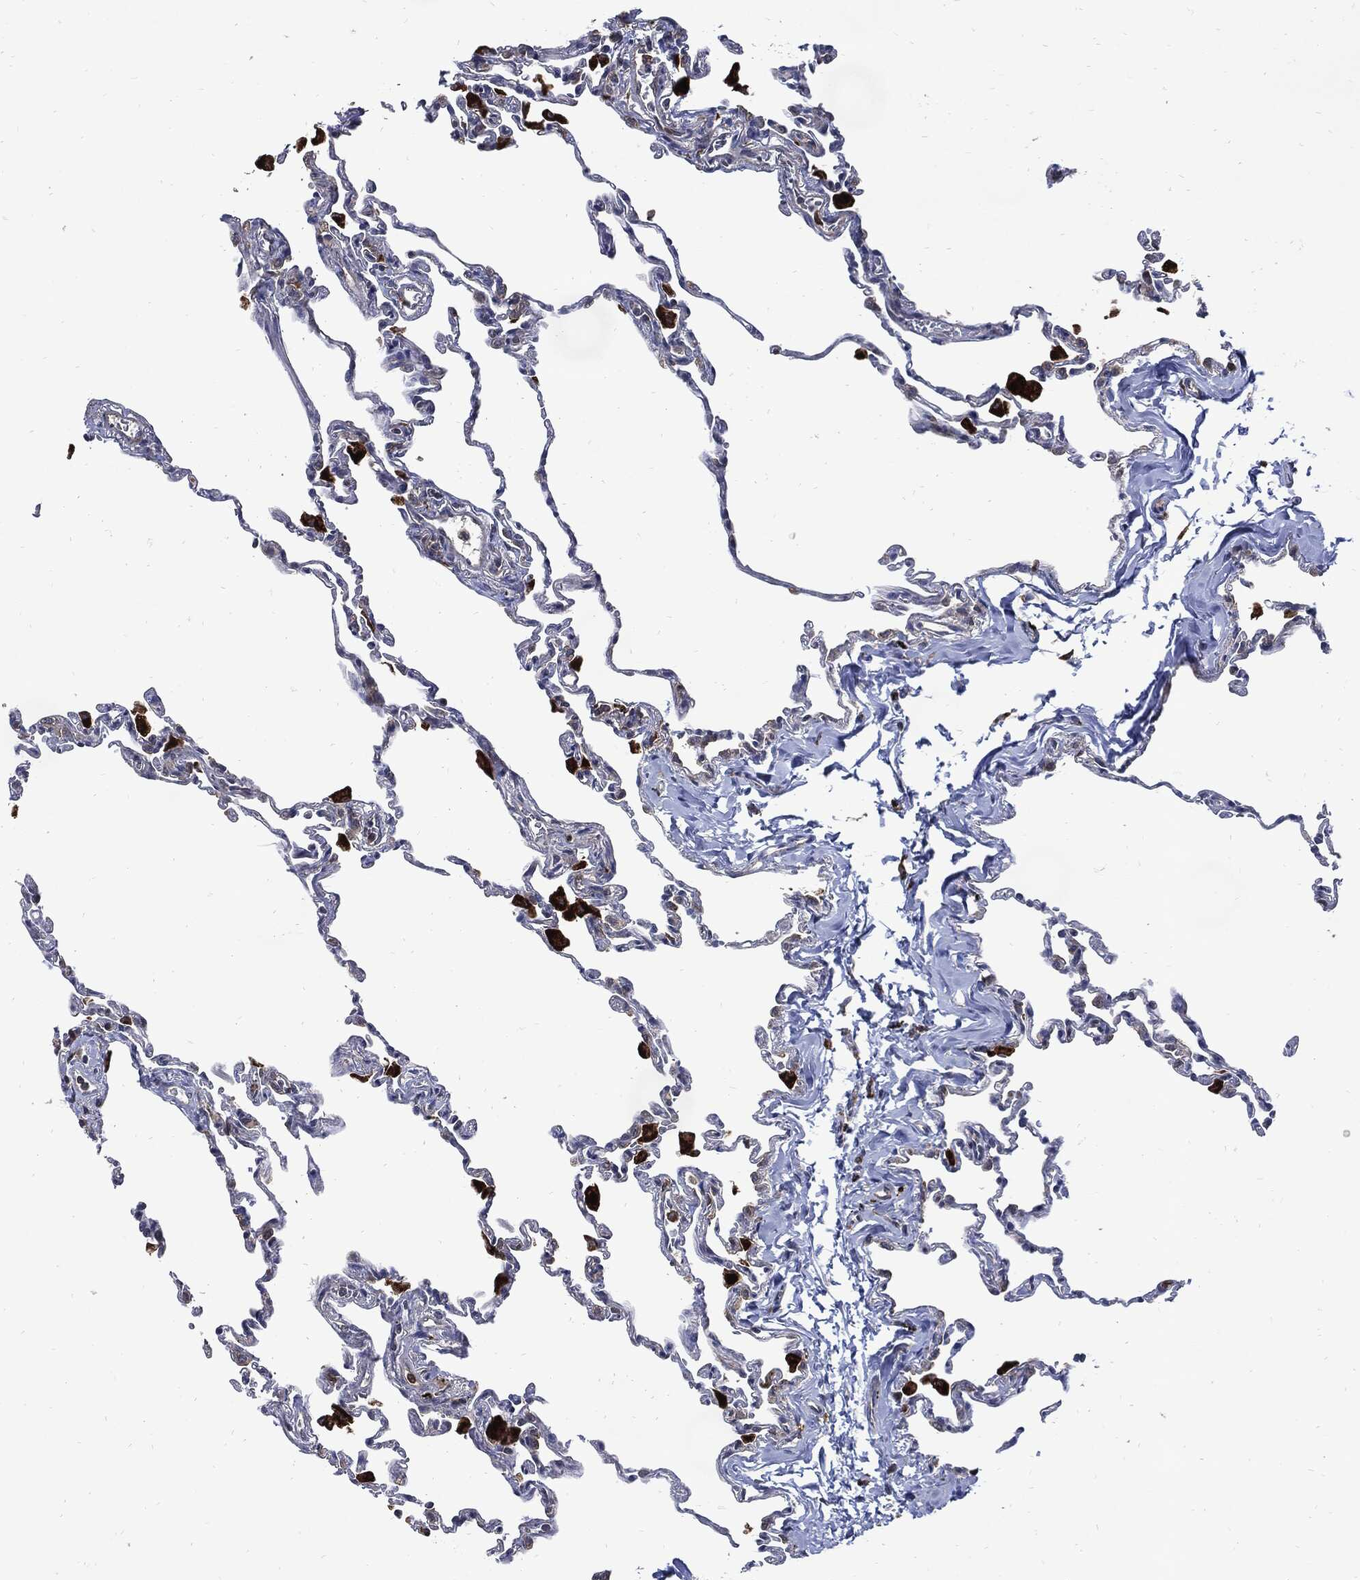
{"staining": {"intensity": "negative", "quantity": "none", "location": "none"}, "tissue": "lung", "cell_type": "Alveolar cells", "image_type": "normal", "snomed": [{"axis": "morphology", "description": "Normal tissue, NOS"}, {"axis": "topography", "description": "Lung"}], "caption": "Image shows no protein positivity in alveolar cells of benign lung.", "gene": "SLC31A2", "patient": {"sex": "female", "age": 57}}